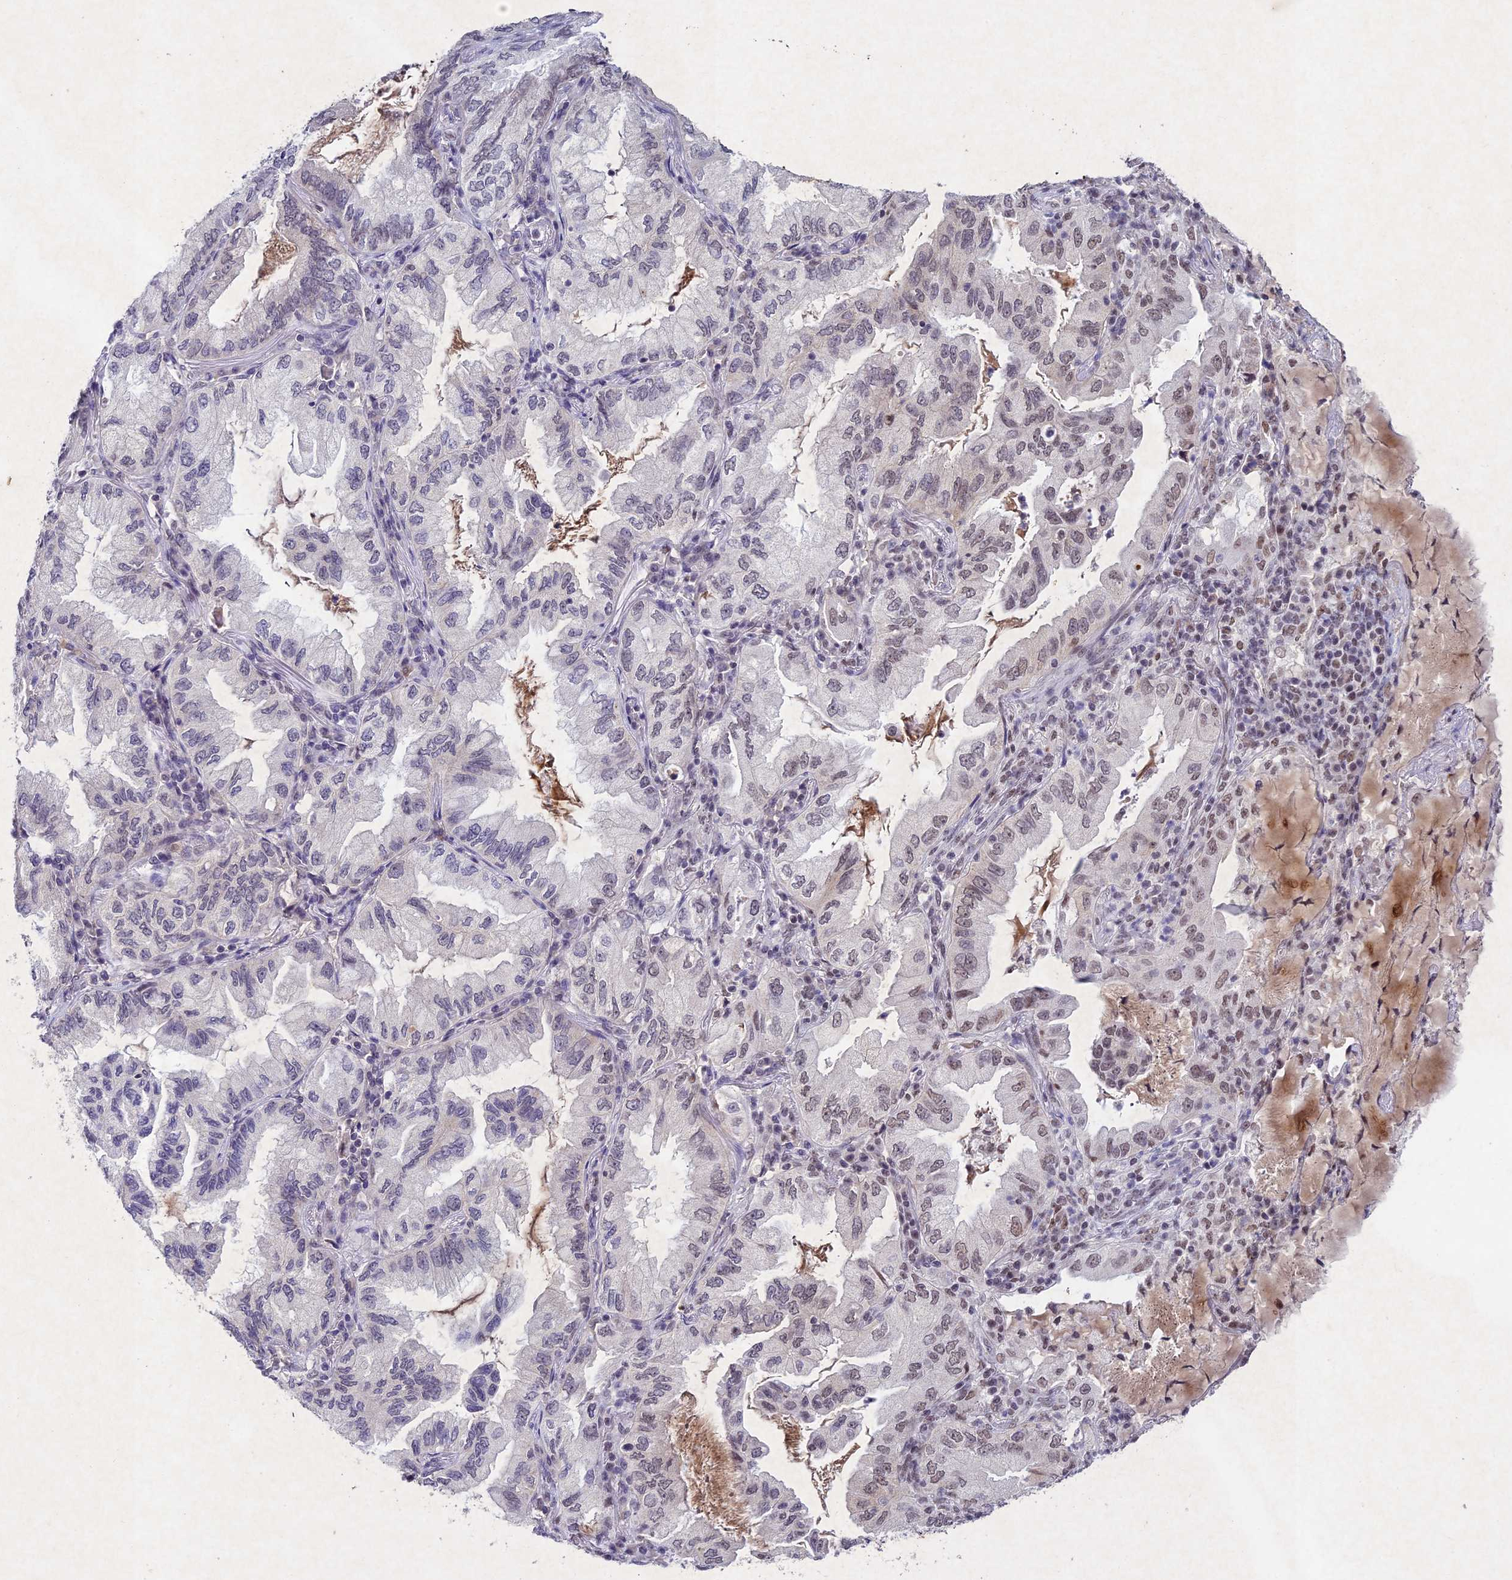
{"staining": {"intensity": "weak", "quantity": "<25%", "location": "nuclear"}, "tissue": "lung cancer", "cell_type": "Tumor cells", "image_type": "cancer", "snomed": [{"axis": "morphology", "description": "Adenocarcinoma, NOS"}, {"axis": "topography", "description": "Lung"}], "caption": "The image exhibits no significant expression in tumor cells of adenocarcinoma (lung). (DAB (3,3'-diaminobenzidine) immunohistochemistry visualized using brightfield microscopy, high magnification).", "gene": "RAVER1", "patient": {"sex": "female", "age": 69}}